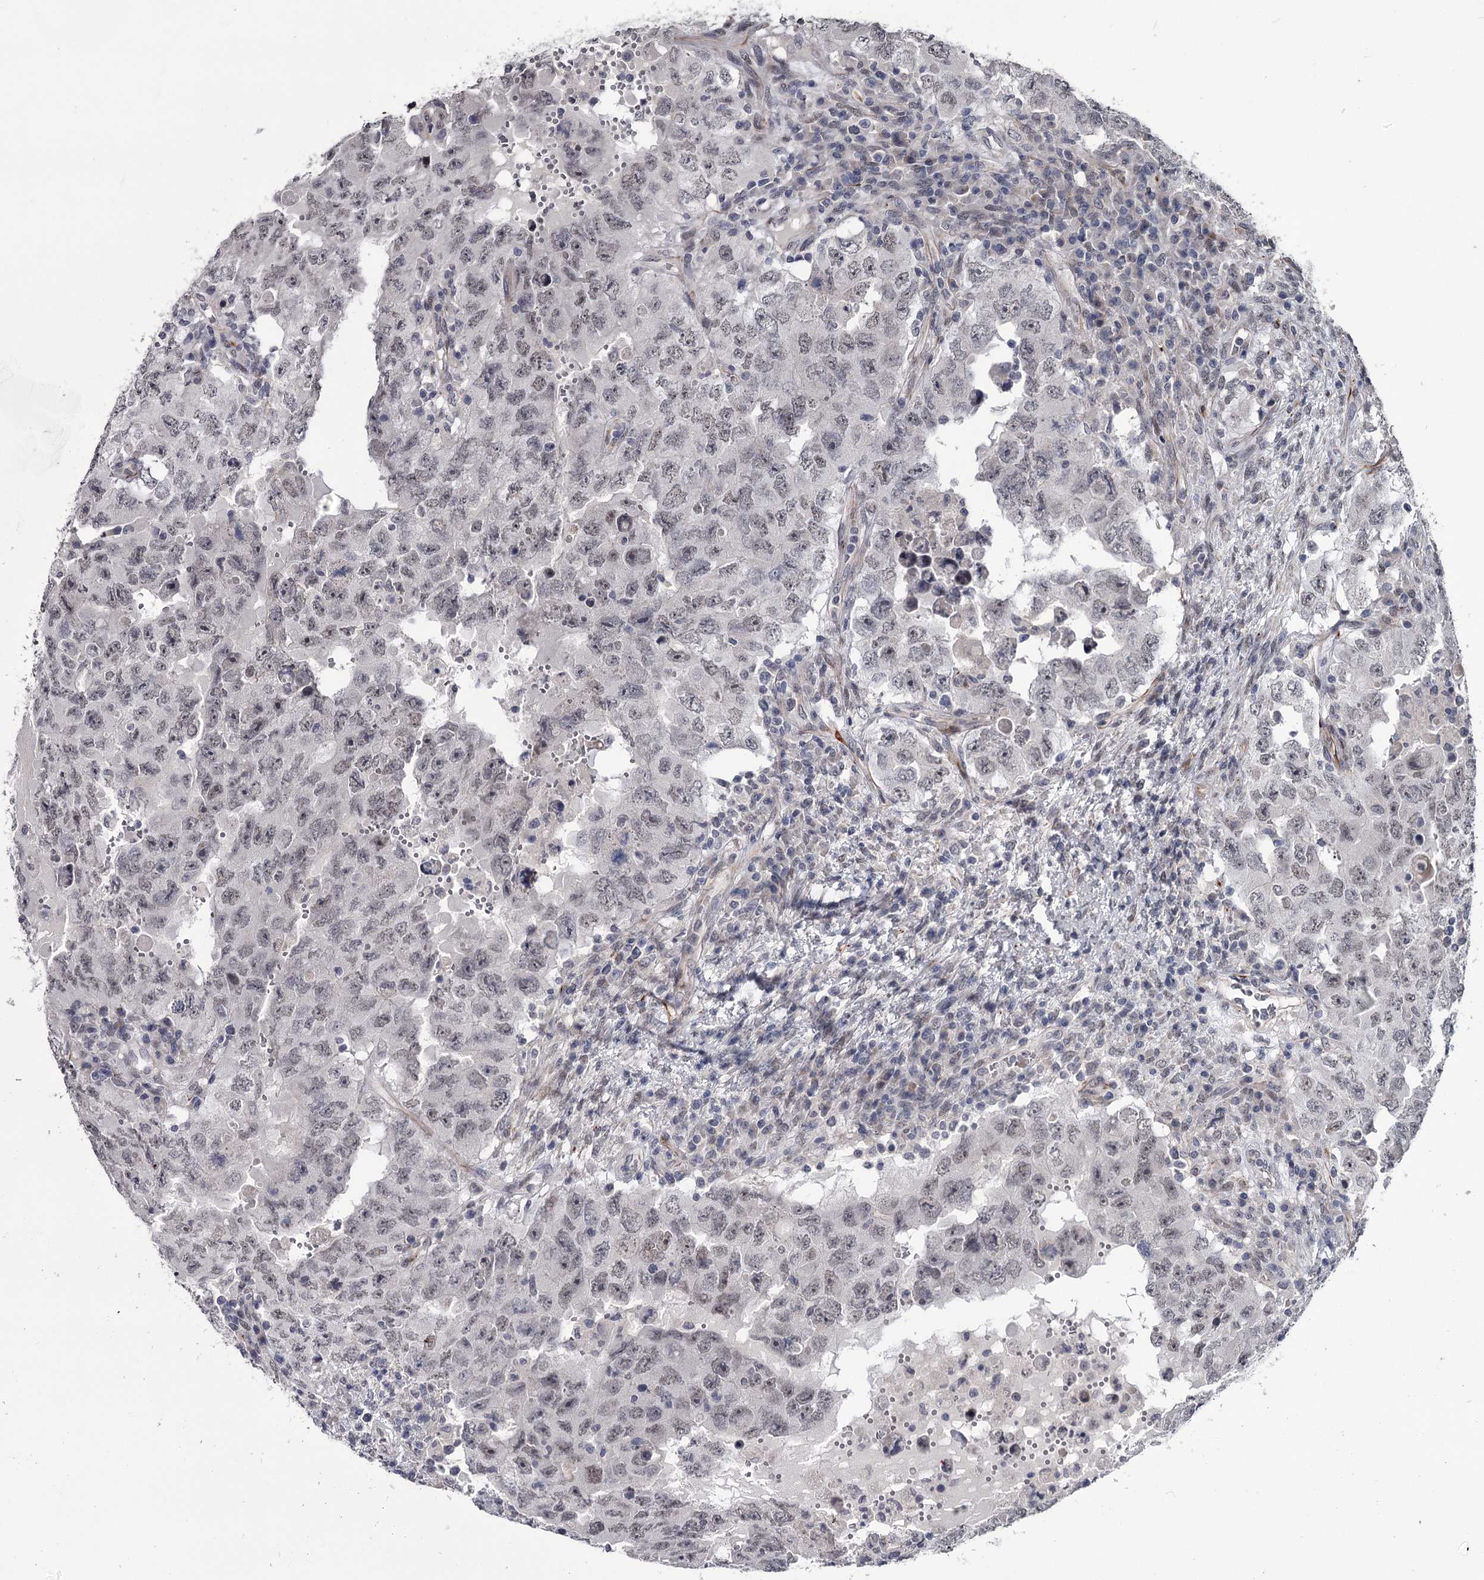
{"staining": {"intensity": "weak", "quantity": "<25%", "location": "nuclear"}, "tissue": "testis cancer", "cell_type": "Tumor cells", "image_type": "cancer", "snomed": [{"axis": "morphology", "description": "Carcinoma, Embryonal, NOS"}, {"axis": "topography", "description": "Testis"}], "caption": "There is no significant positivity in tumor cells of embryonal carcinoma (testis).", "gene": "PRPF40B", "patient": {"sex": "male", "age": 26}}